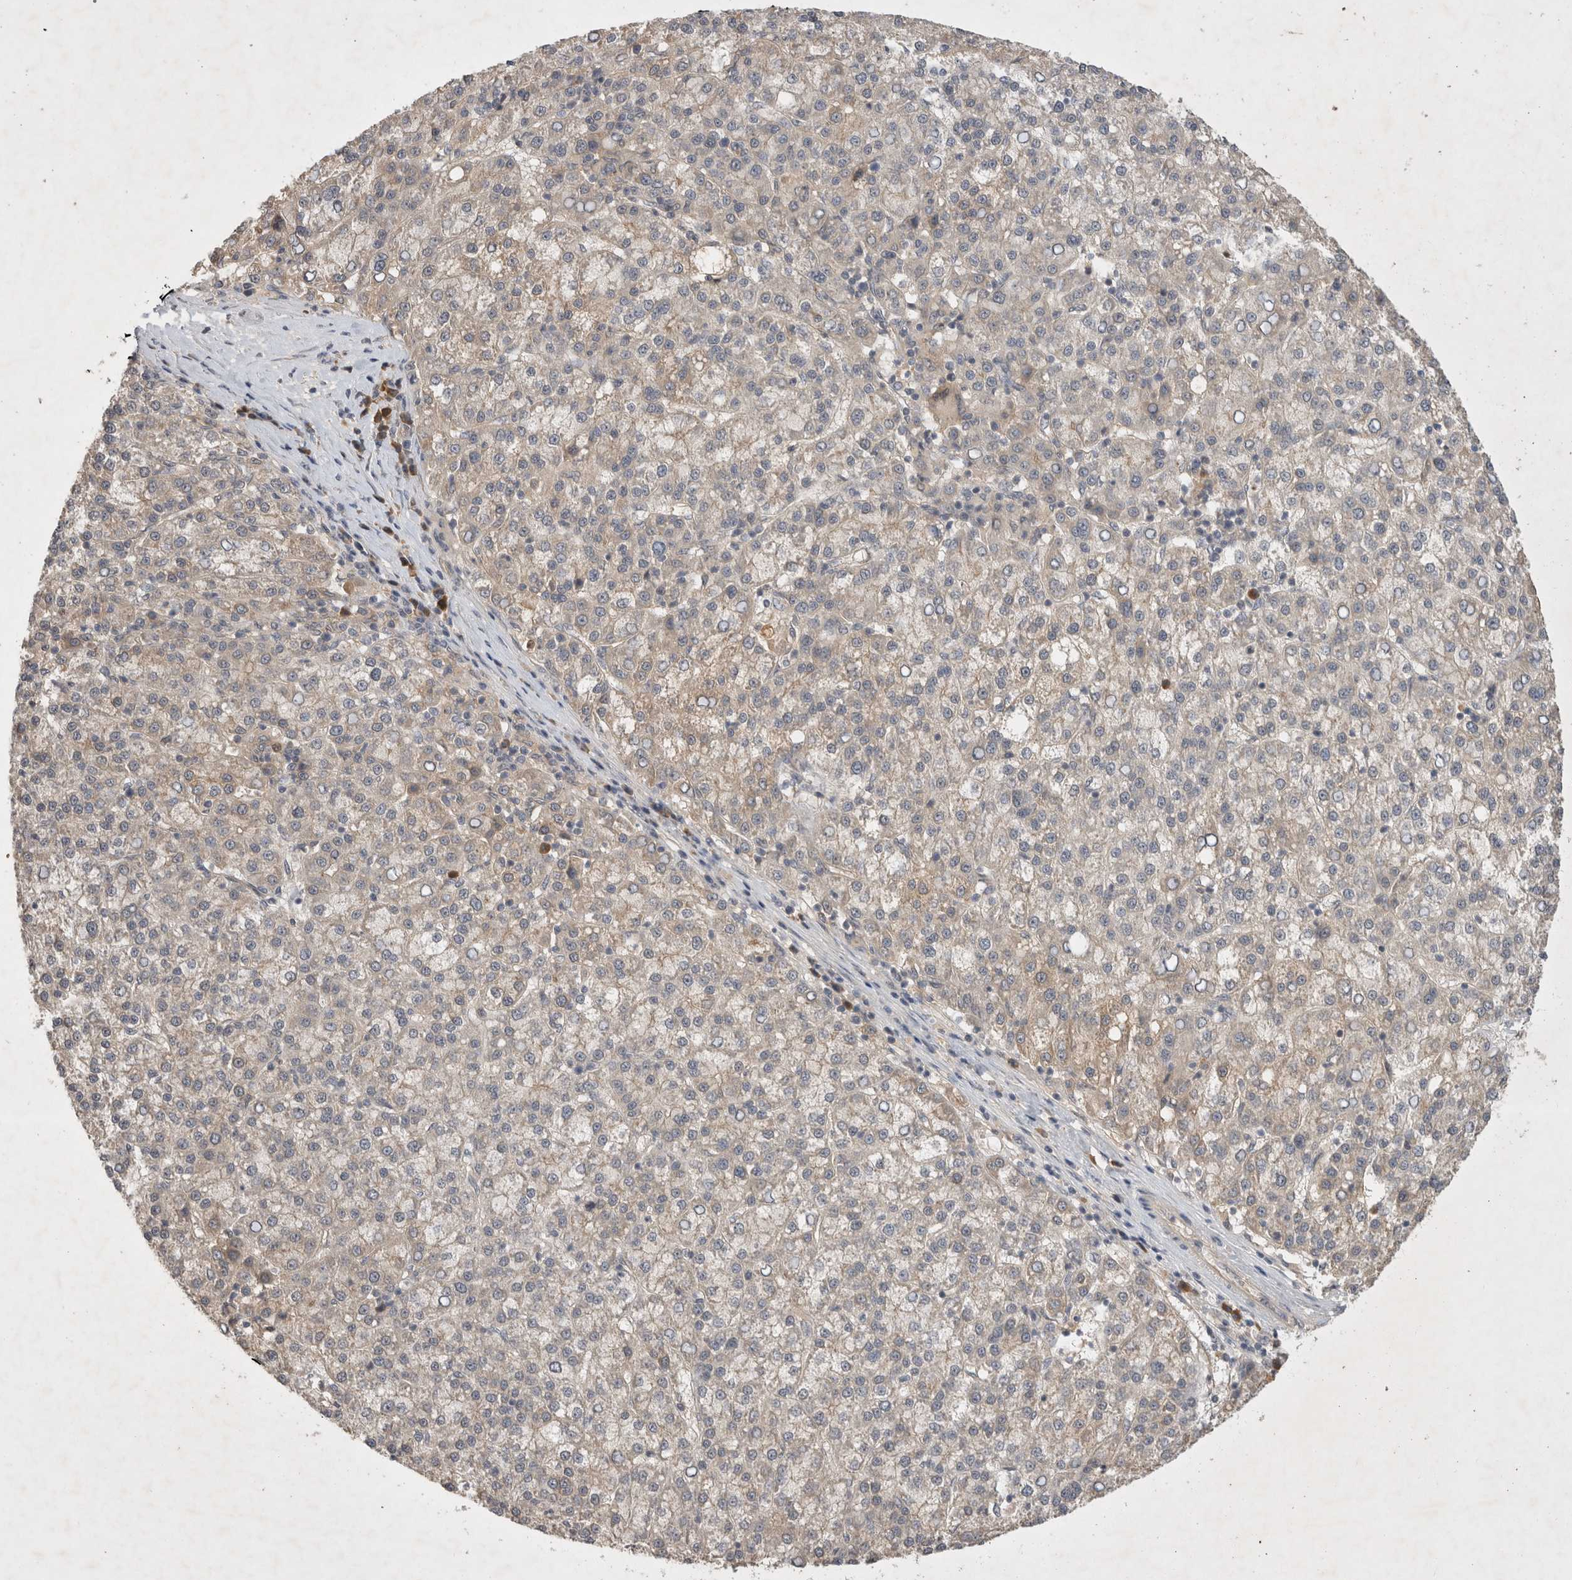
{"staining": {"intensity": "negative", "quantity": "none", "location": "none"}, "tissue": "liver cancer", "cell_type": "Tumor cells", "image_type": "cancer", "snomed": [{"axis": "morphology", "description": "Carcinoma, Hepatocellular, NOS"}, {"axis": "topography", "description": "Liver"}], "caption": "Image shows no significant protein positivity in tumor cells of liver hepatocellular carcinoma.", "gene": "YES1", "patient": {"sex": "female", "age": 58}}